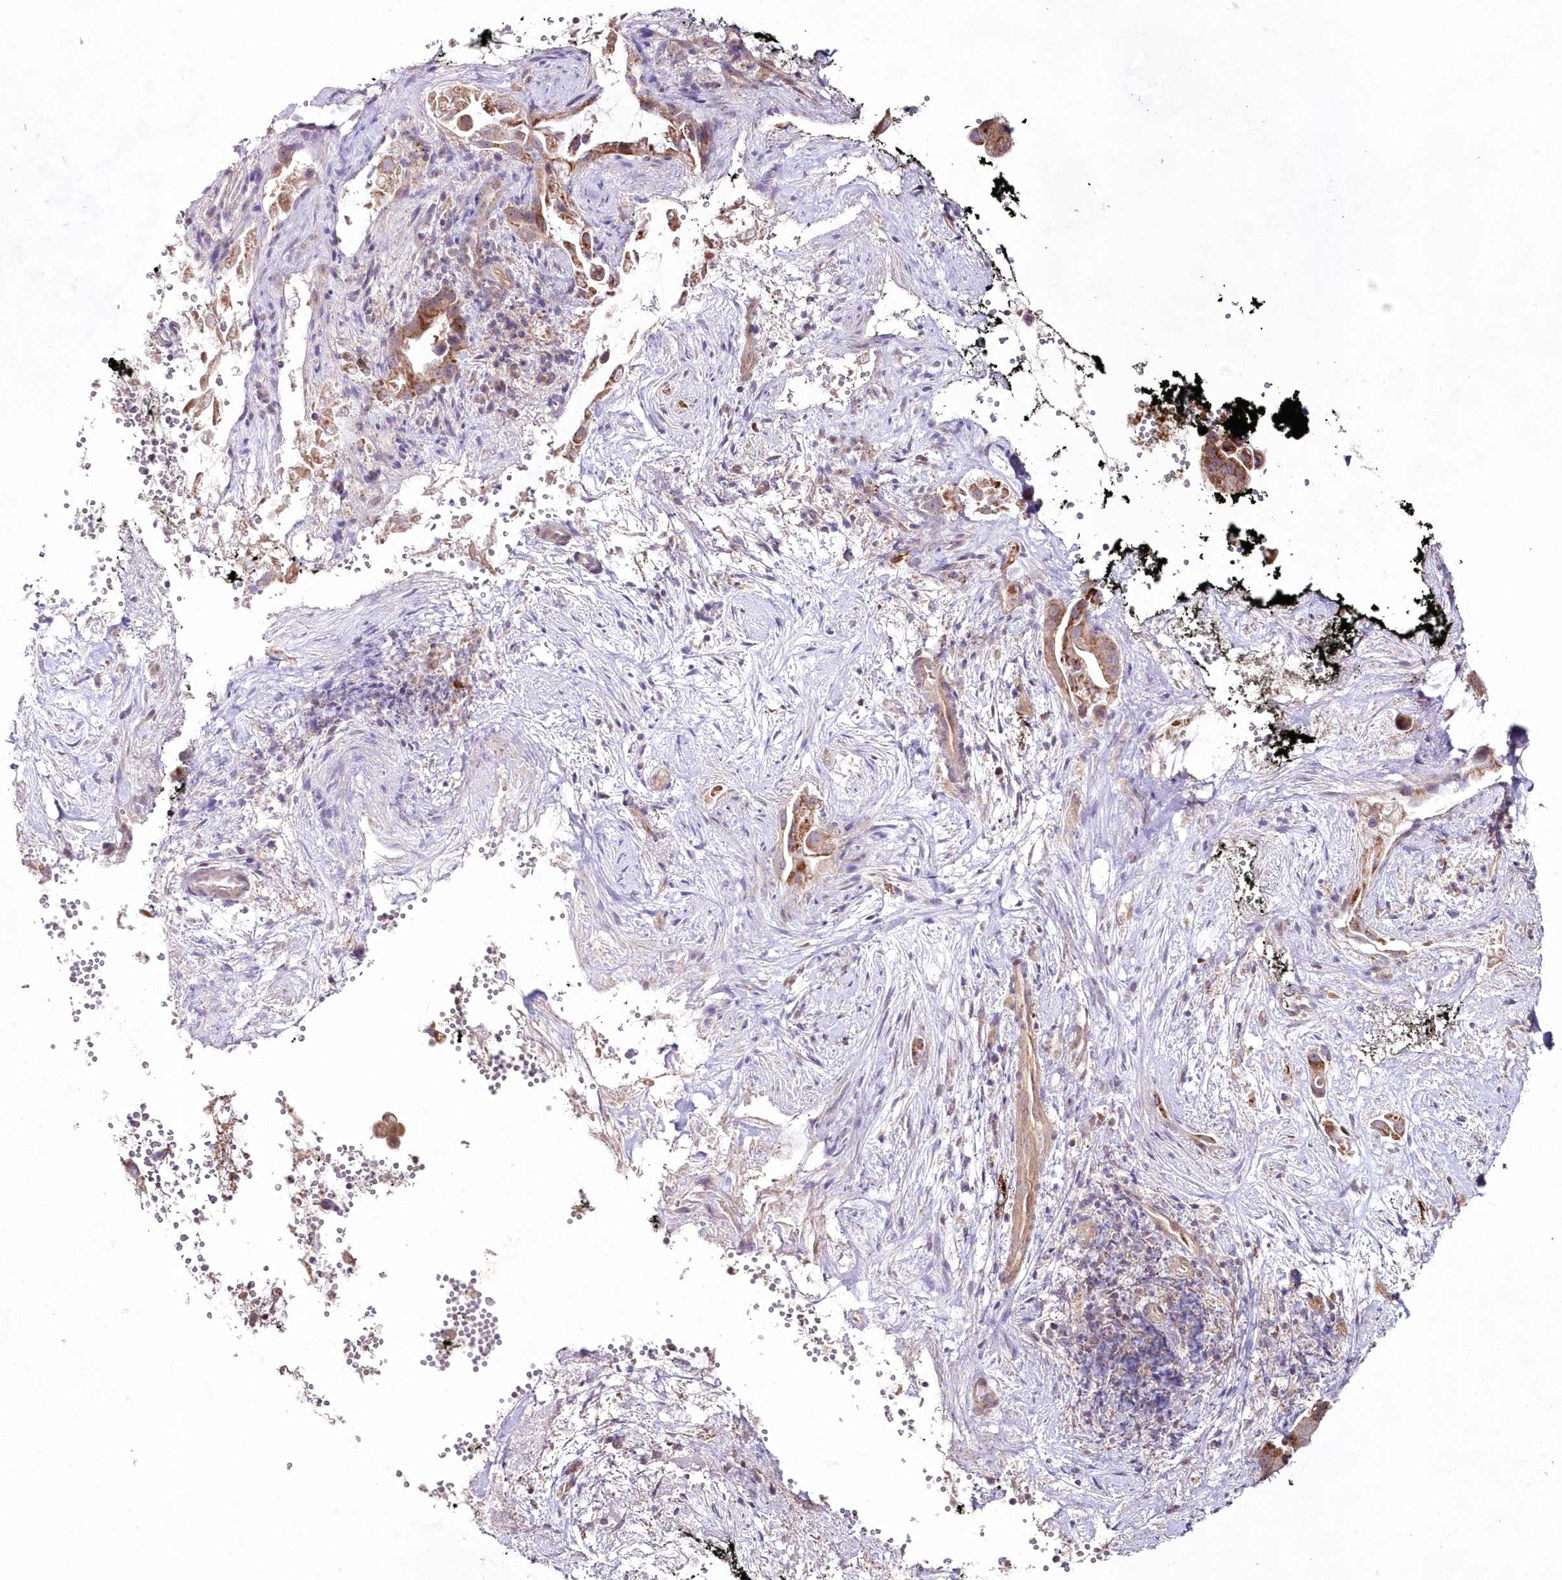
{"staining": {"intensity": "moderate", "quantity": "<25%", "location": "cytoplasmic/membranous"}, "tissue": "pancreatic cancer", "cell_type": "Tumor cells", "image_type": "cancer", "snomed": [{"axis": "morphology", "description": "Inflammation, NOS"}, {"axis": "morphology", "description": "Adenocarcinoma, NOS"}, {"axis": "topography", "description": "Pancreas"}], "caption": "A histopathology image of pancreatic adenocarcinoma stained for a protein demonstrates moderate cytoplasmic/membranous brown staining in tumor cells. (DAB (3,3'-diaminobenzidine) = brown stain, brightfield microscopy at high magnification).", "gene": "IMPA1", "patient": {"sex": "female", "age": 56}}